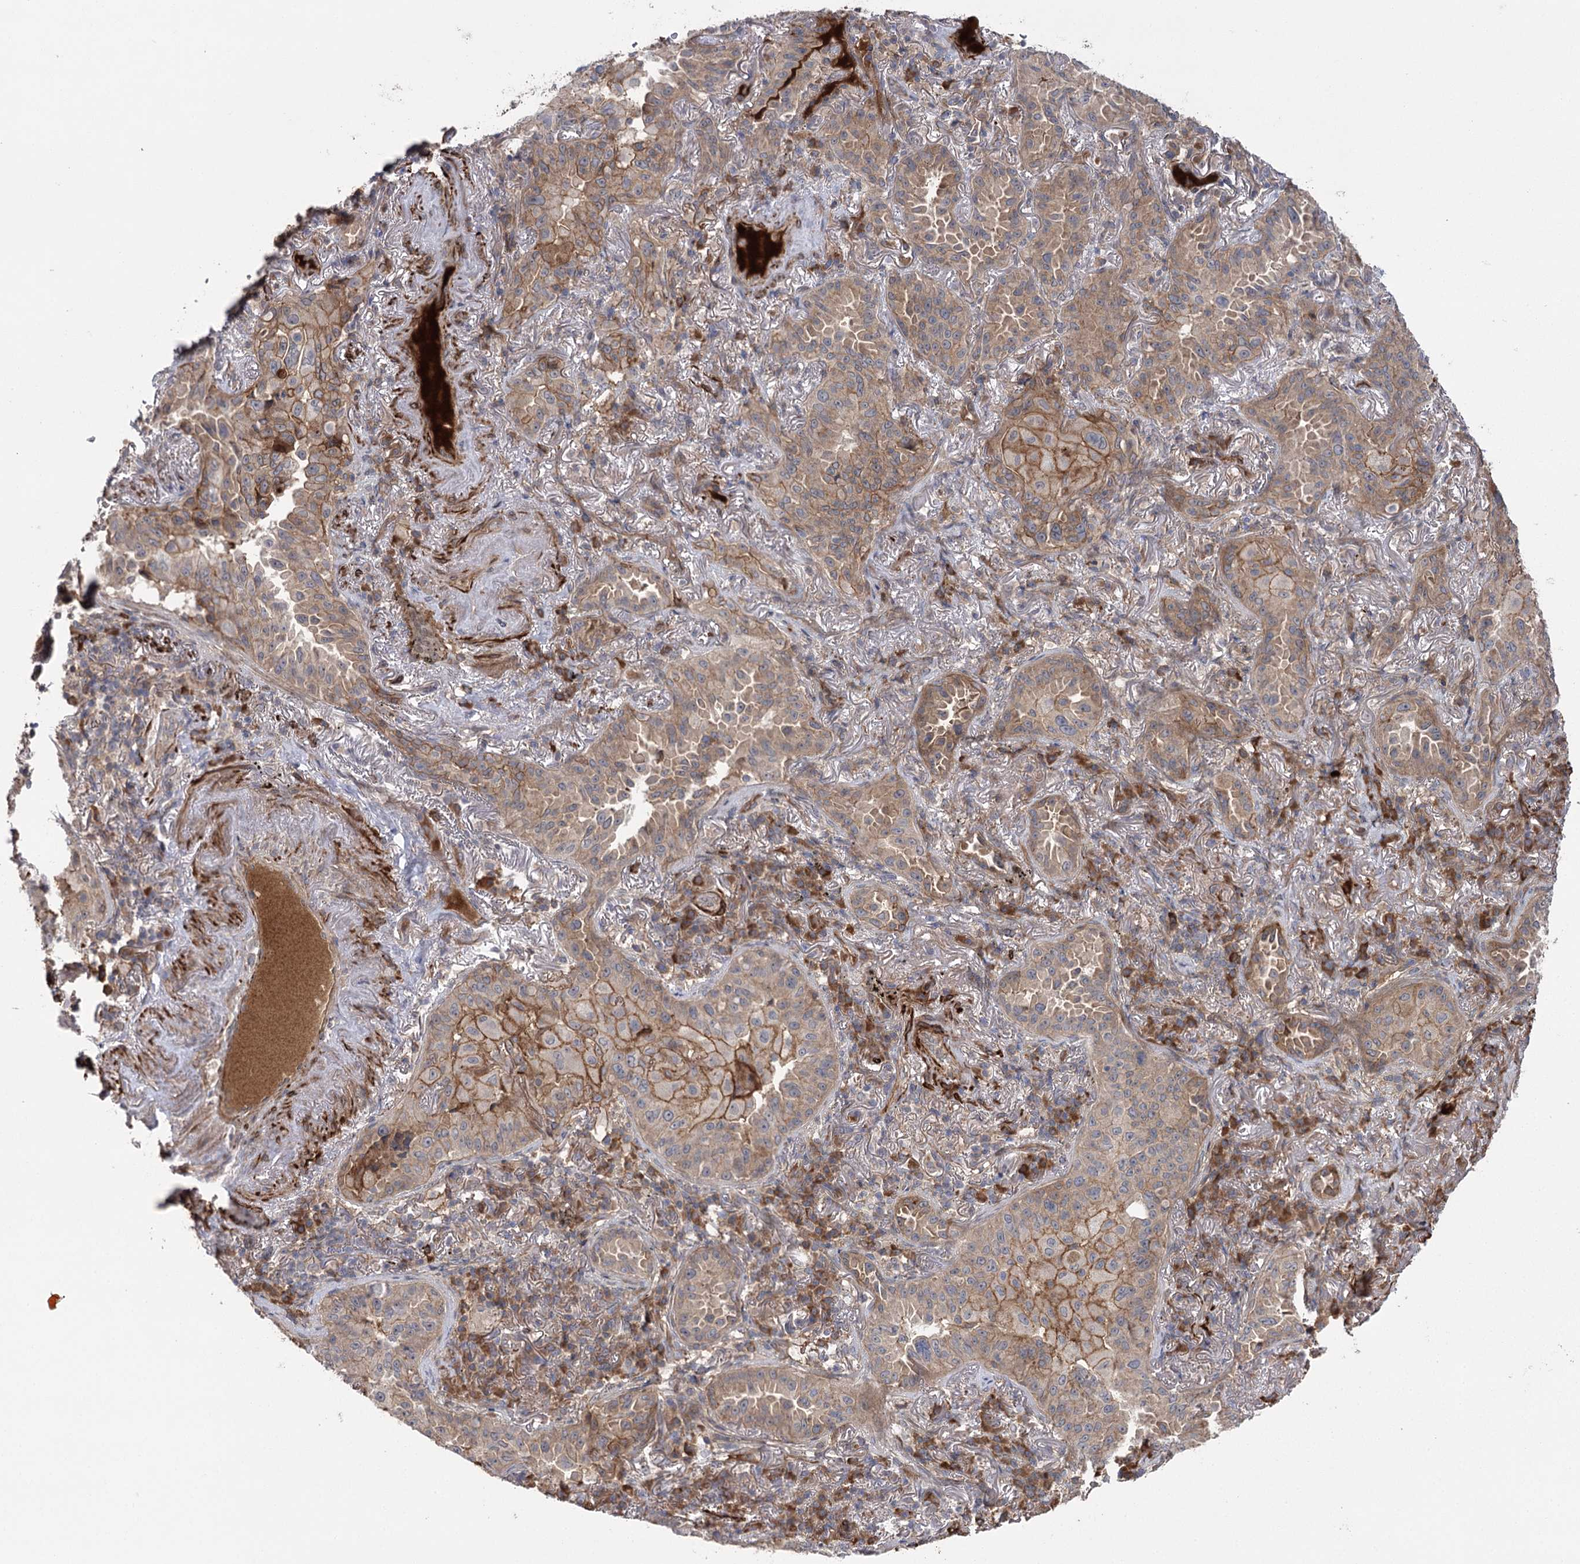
{"staining": {"intensity": "moderate", "quantity": ">75%", "location": "cytoplasmic/membranous"}, "tissue": "lung cancer", "cell_type": "Tumor cells", "image_type": "cancer", "snomed": [{"axis": "morphology", "description": "Adenocarcinoma, NOS"}, {"axis": "topography", "description": "Lung"}], "caption": "This photomicrograph demonstrates lung cancer (adenocarcinoma) stained with IHC to label a protein in brown. The cytoplasmic/membranous of tumor cells show moderate positivity for the protein. Nuclei are counter-stained blue.", "gene": "KCNN2", "patient": {"sex": "female", "age": 69}}